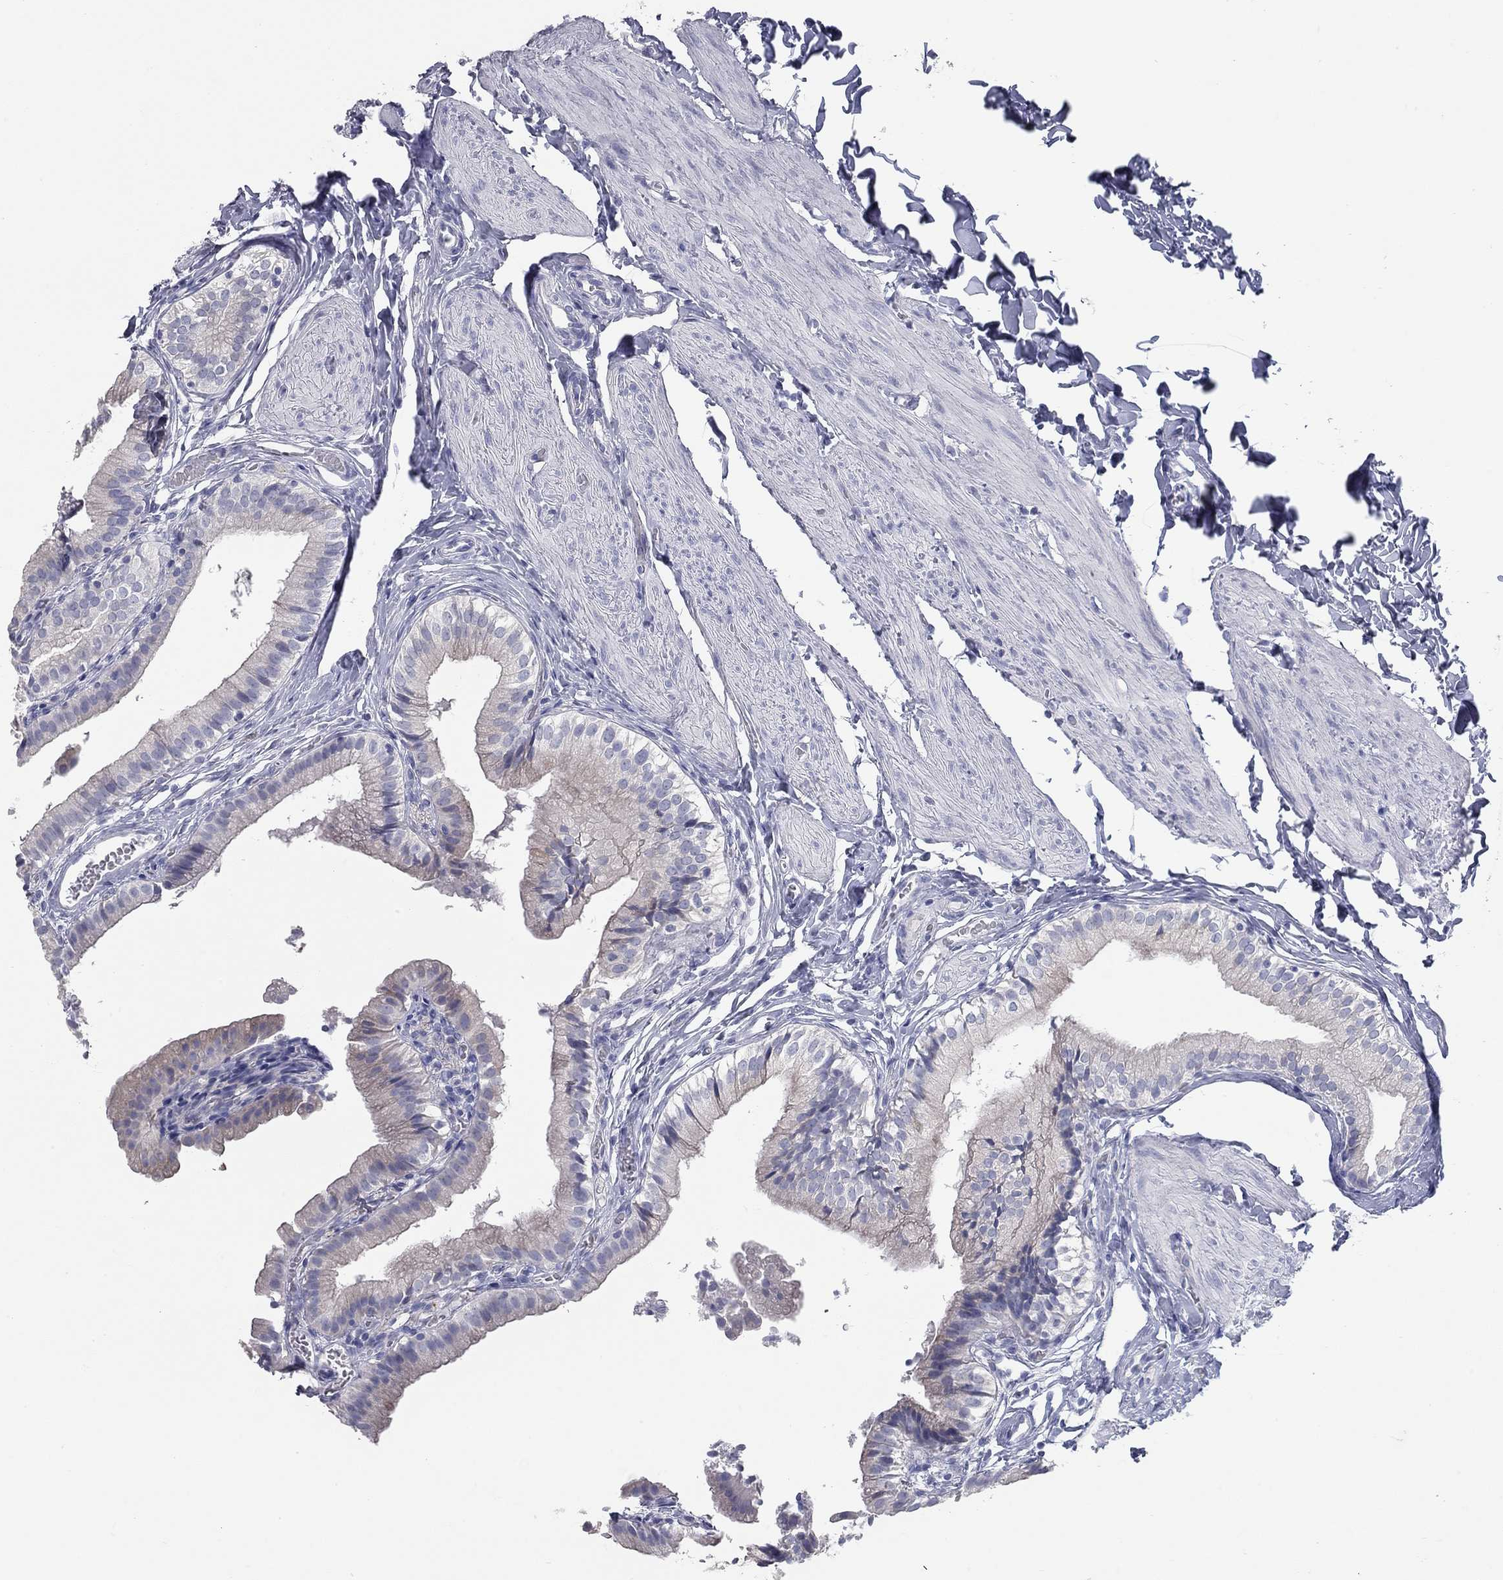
{"staining": {"intensity": "weak", "quantity": "<25%", "location": "cytoplasmic/membranous"}, "tissue": "gallbladder", "cell_type": "Glandular cells", "image_type": "normal", "snomed": [{"axis": "morphology", "description": "Normal tissue, NOS"}, {"axis": "topography", "description": "Gallbladder"}], "caption": "The photomicrograph shows no significant positivity in glandular cells of gallbladder. Brightfield microscopy of IHC stained with DAB (3,3'-diaminobenzidine) (brown) and hematoxylin (blue), captured at high magnification.", "gene": "TAC1", "patient": {"sex": "female", "age": 47}}